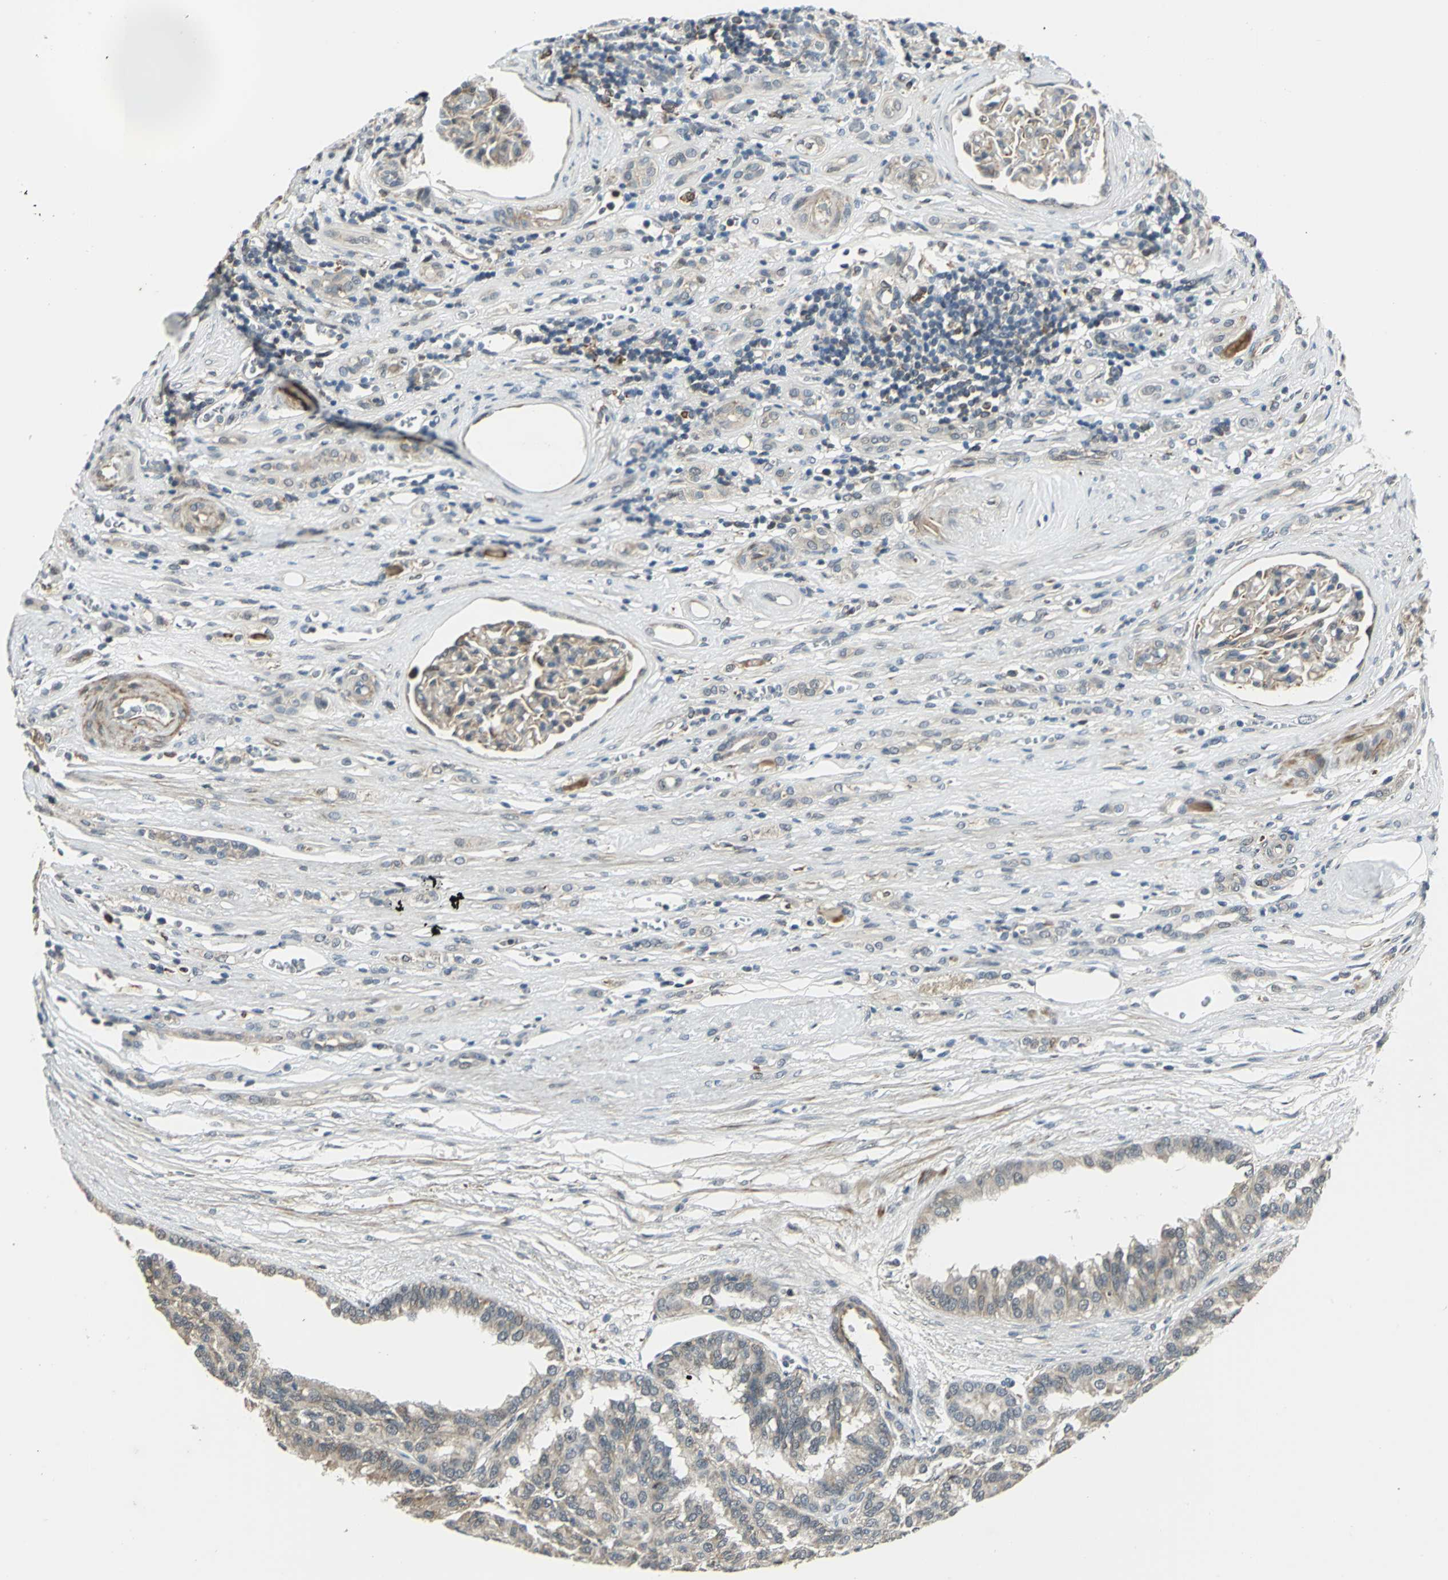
{"staining": {"intensity": "weak", "quantity": ">75%", "location": "cytoplasmic/membranous"}, "tissue": "renal cancer", "cell_type": "Tumor cells", "image_type": "cancer", "snomed": [{"axis": "morphology", "description": "Adenocarcinoma, NOS"}, {"axis": "topography", "description": "Kidney"}], "caption": "Immunohistochemical staining of adenocarcinoma (renal) demonstrates low levels of weak cytoplasmic/membranous staining in about >75% of tumor cells. (DAB (3,3'-diaminobenzidine) = brown stain, brightfield microscopy at high magnification).", "gene": "PLAGL2", "patient": {"sex": "male", "age": 46}}